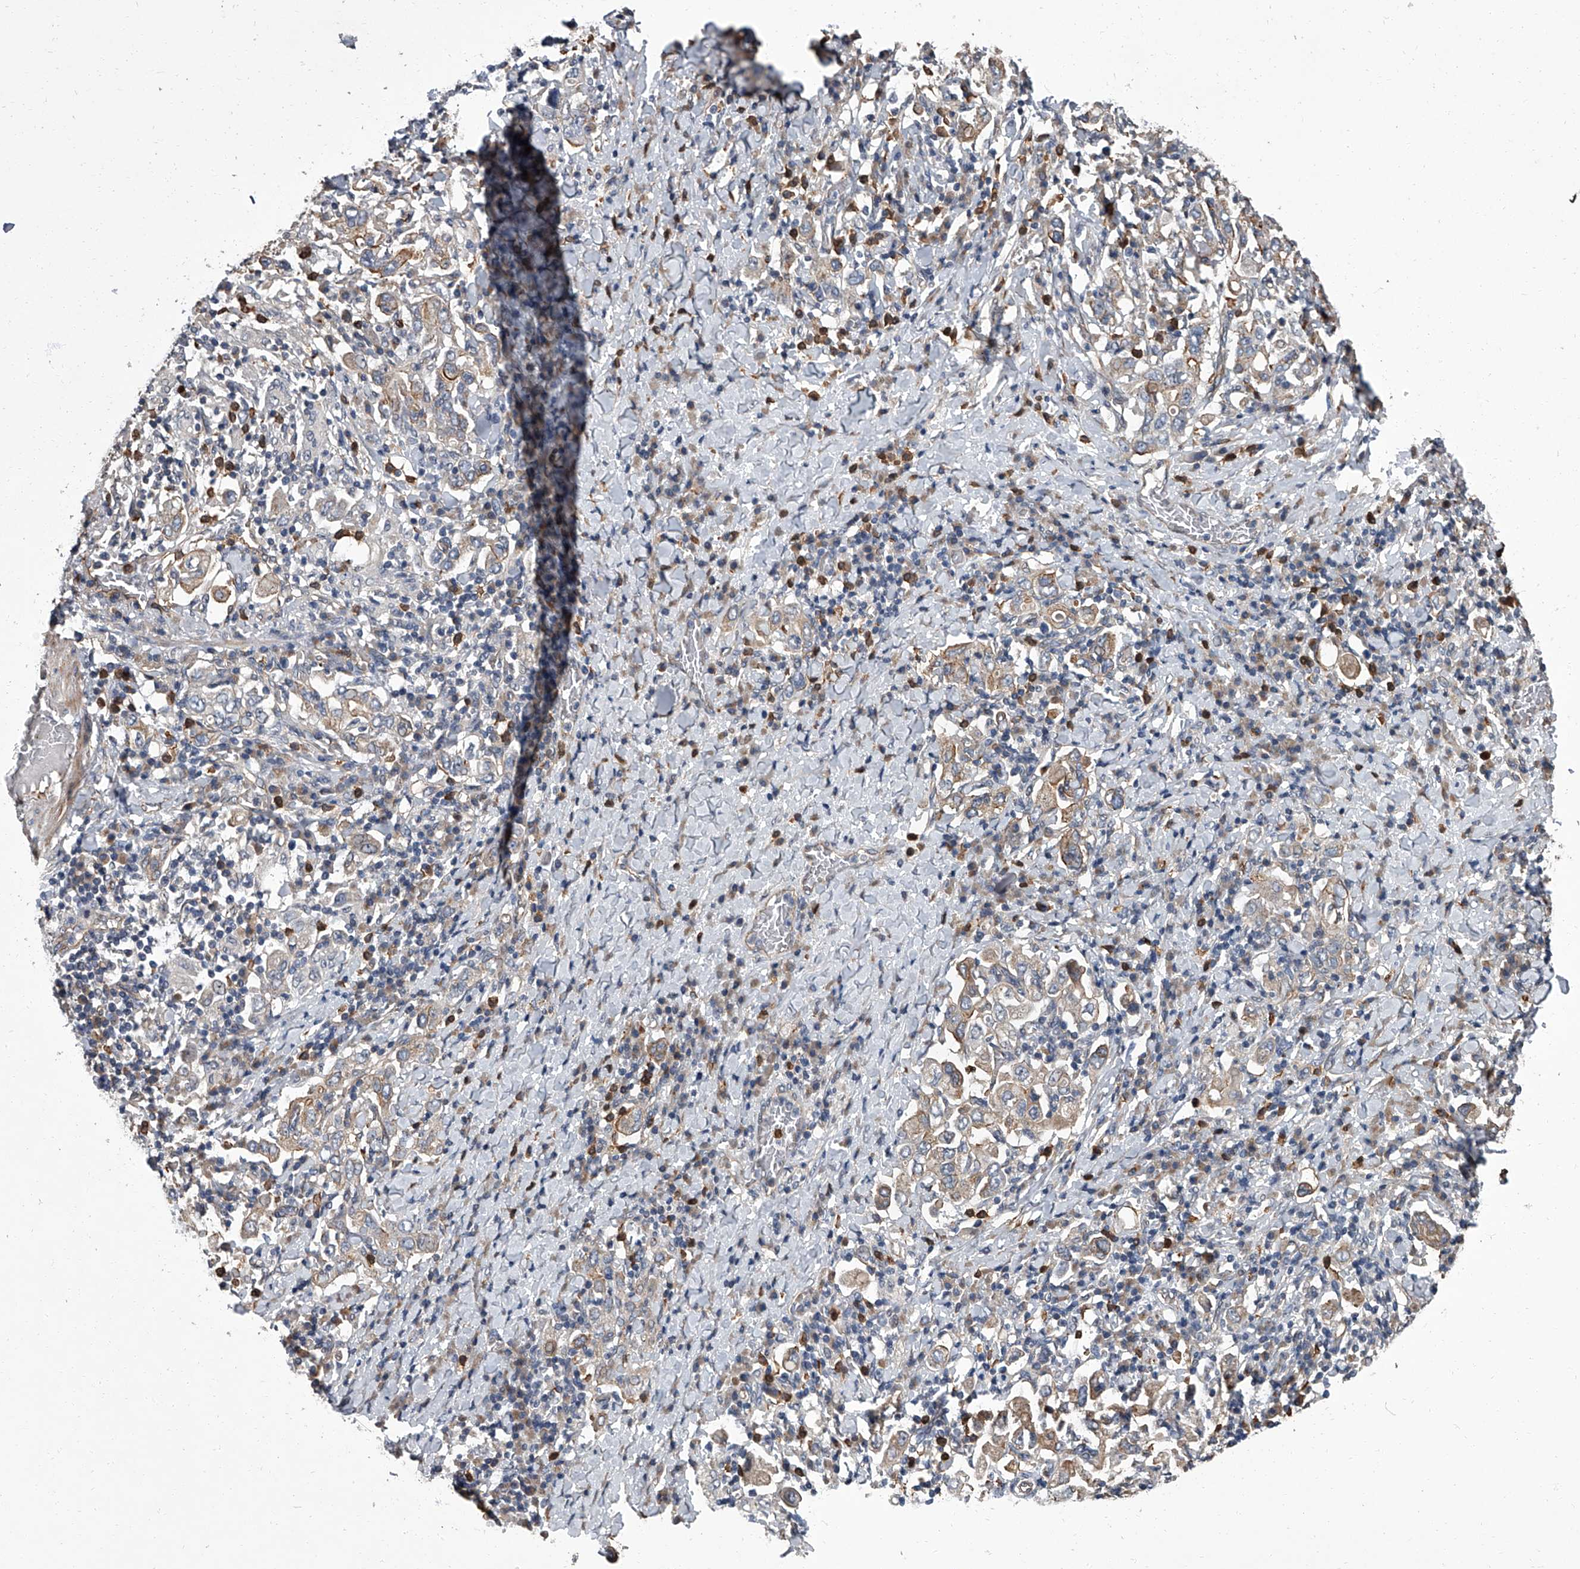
{"staining": {"intensity": "weak", "quantity": ">75%", "location": "cytoplasmic/membranous"}, "tissue": "stomach cancer", "cell_type": "Tumor cells", "image_type": "cancer", "snomed": [{"axis": "morphology", "description": "Adenocarcinoma, NOS"}, {"axis": "topography", "description": "Stomach, upper"}], "caption": "Immunohistochemistry (IHC) photomicrograph of neoplastic tissue: stomach adenocarcinoma stained using immunohistochemistry exhibits low levels of weak protein expression localized specifically in the cytoplasmic/membranous of tumor cells, appearing as a cytoplasmic/membranous brown color.", "gene": "SIRT4", "patient": {"sex": "male", "age": 62}}